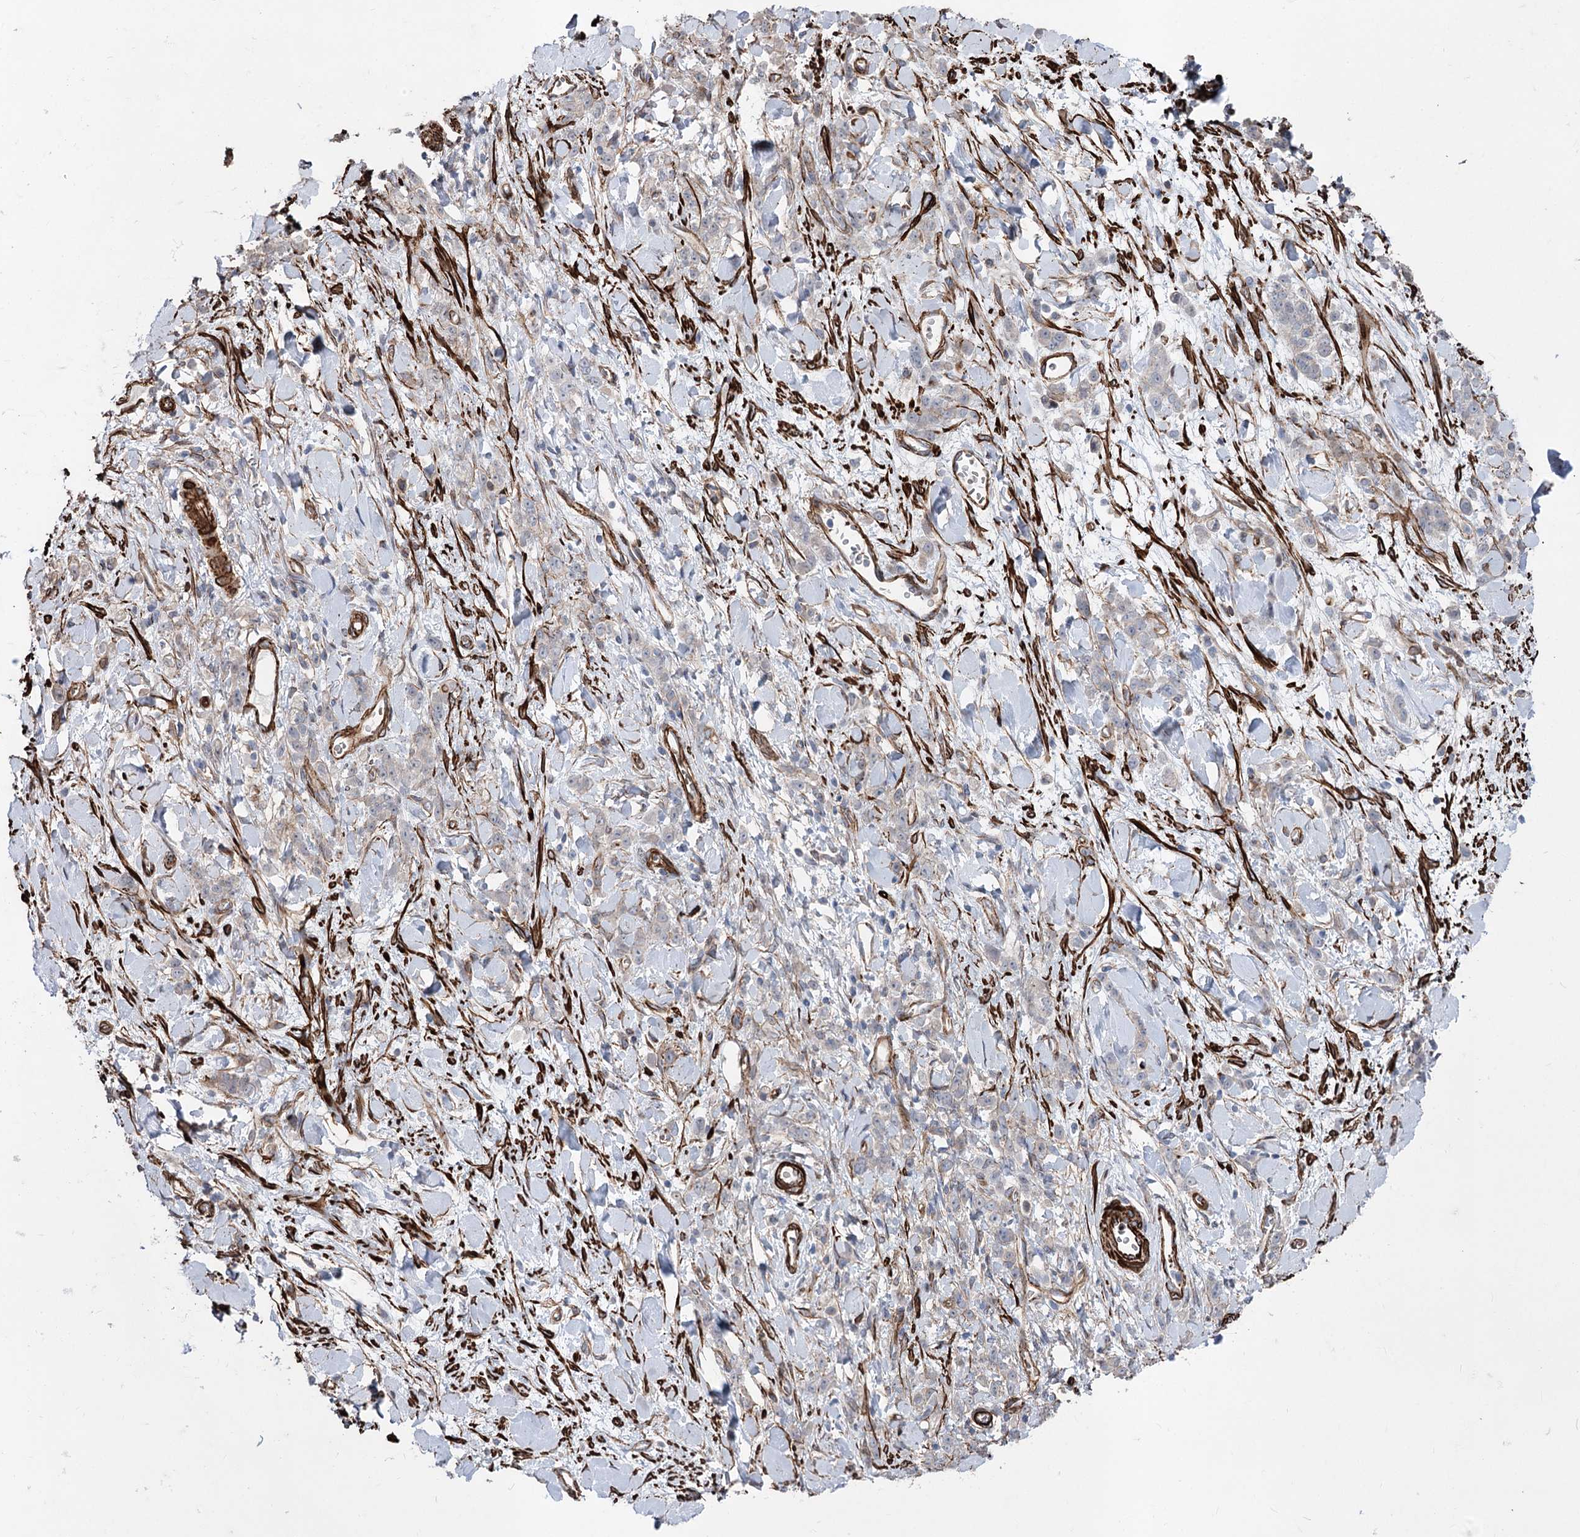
{"staining": {"intensity": "weak", "quantity": "<25%", "location": "cytoplasmic/membranous"}, "tissue": "stomach cancer", "cell_type": "Tumor cells", "image_type": "cancer", "snomed": [{"axis": "morphology", "description": "Normal tissue, NOS"}, {"axis": "morphology", "description": "Adenocarcinoma, NOS"}, {"axis": "topography", "description": "Stomach"}], "caption": "A histopathology image of stomach cancer (adenocarcinoma) stained for a protein reveals no brown staining in tumor cells.", "gene": "ARHGAP20", "patient": {"sex": "male", "age": 82}}